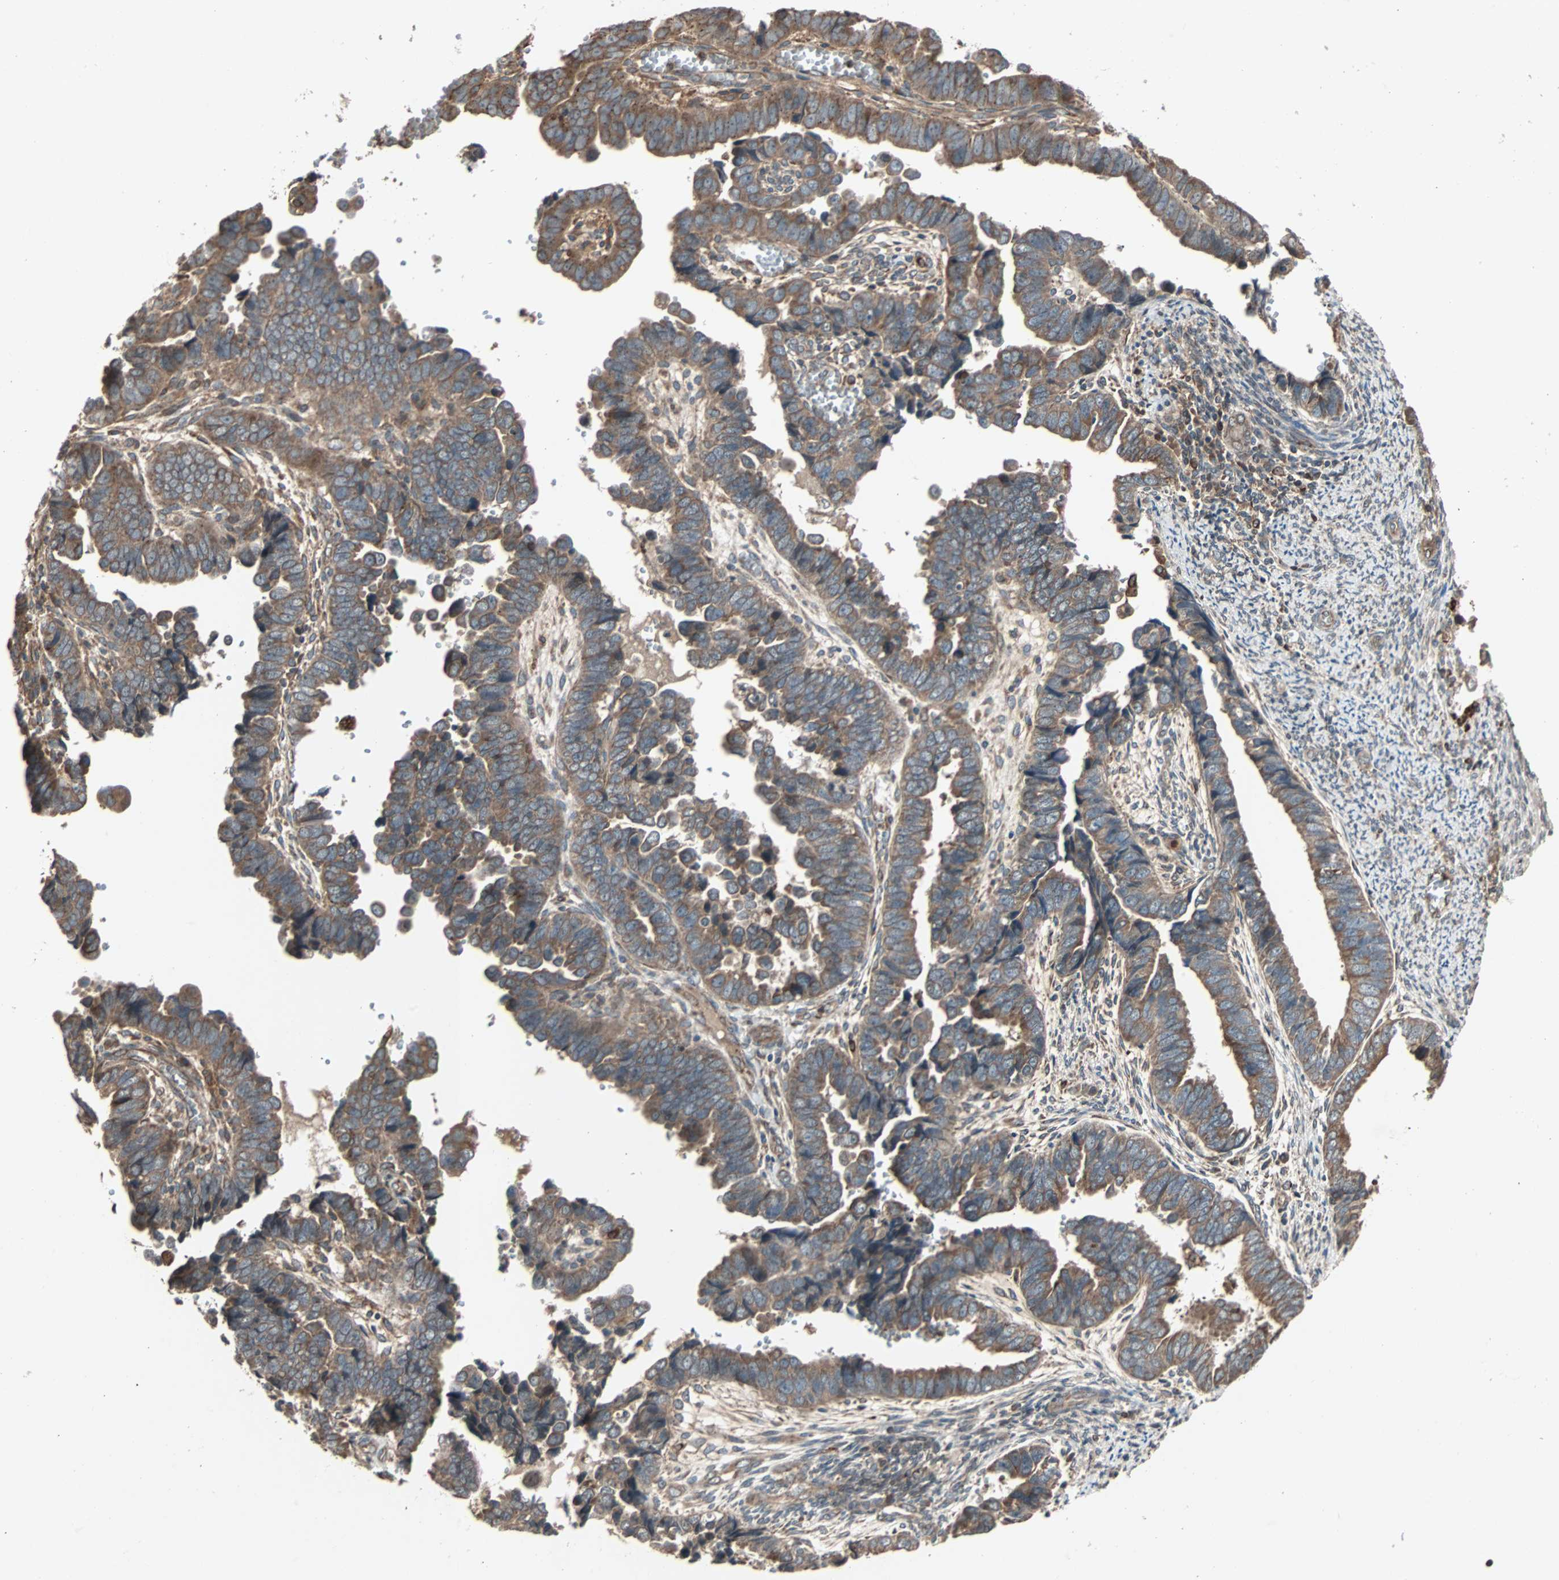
{"staining": {"intensity": "moderate", "quantity": ">75%", "location": "cytoplasmic/membranous"}, "tissue": "endometrial cancer", "cell_type": "Tumor cells", "image_type": "cancer", "snomed": [{"axis": "morphology", "description": "Adenocarcinoma, NOS"}, {"axis": "topography", "description": "Endometrium"}], "caption": "Immunohistochemistry (IHC) (DAB) staining of human endometrial adenocarcinoma shows moderate cytoplasmic/membranous protein staining in about >75% of tumor cells.", "gene": "RAB7A", "patient": {"sex": "female", "age": 75}}